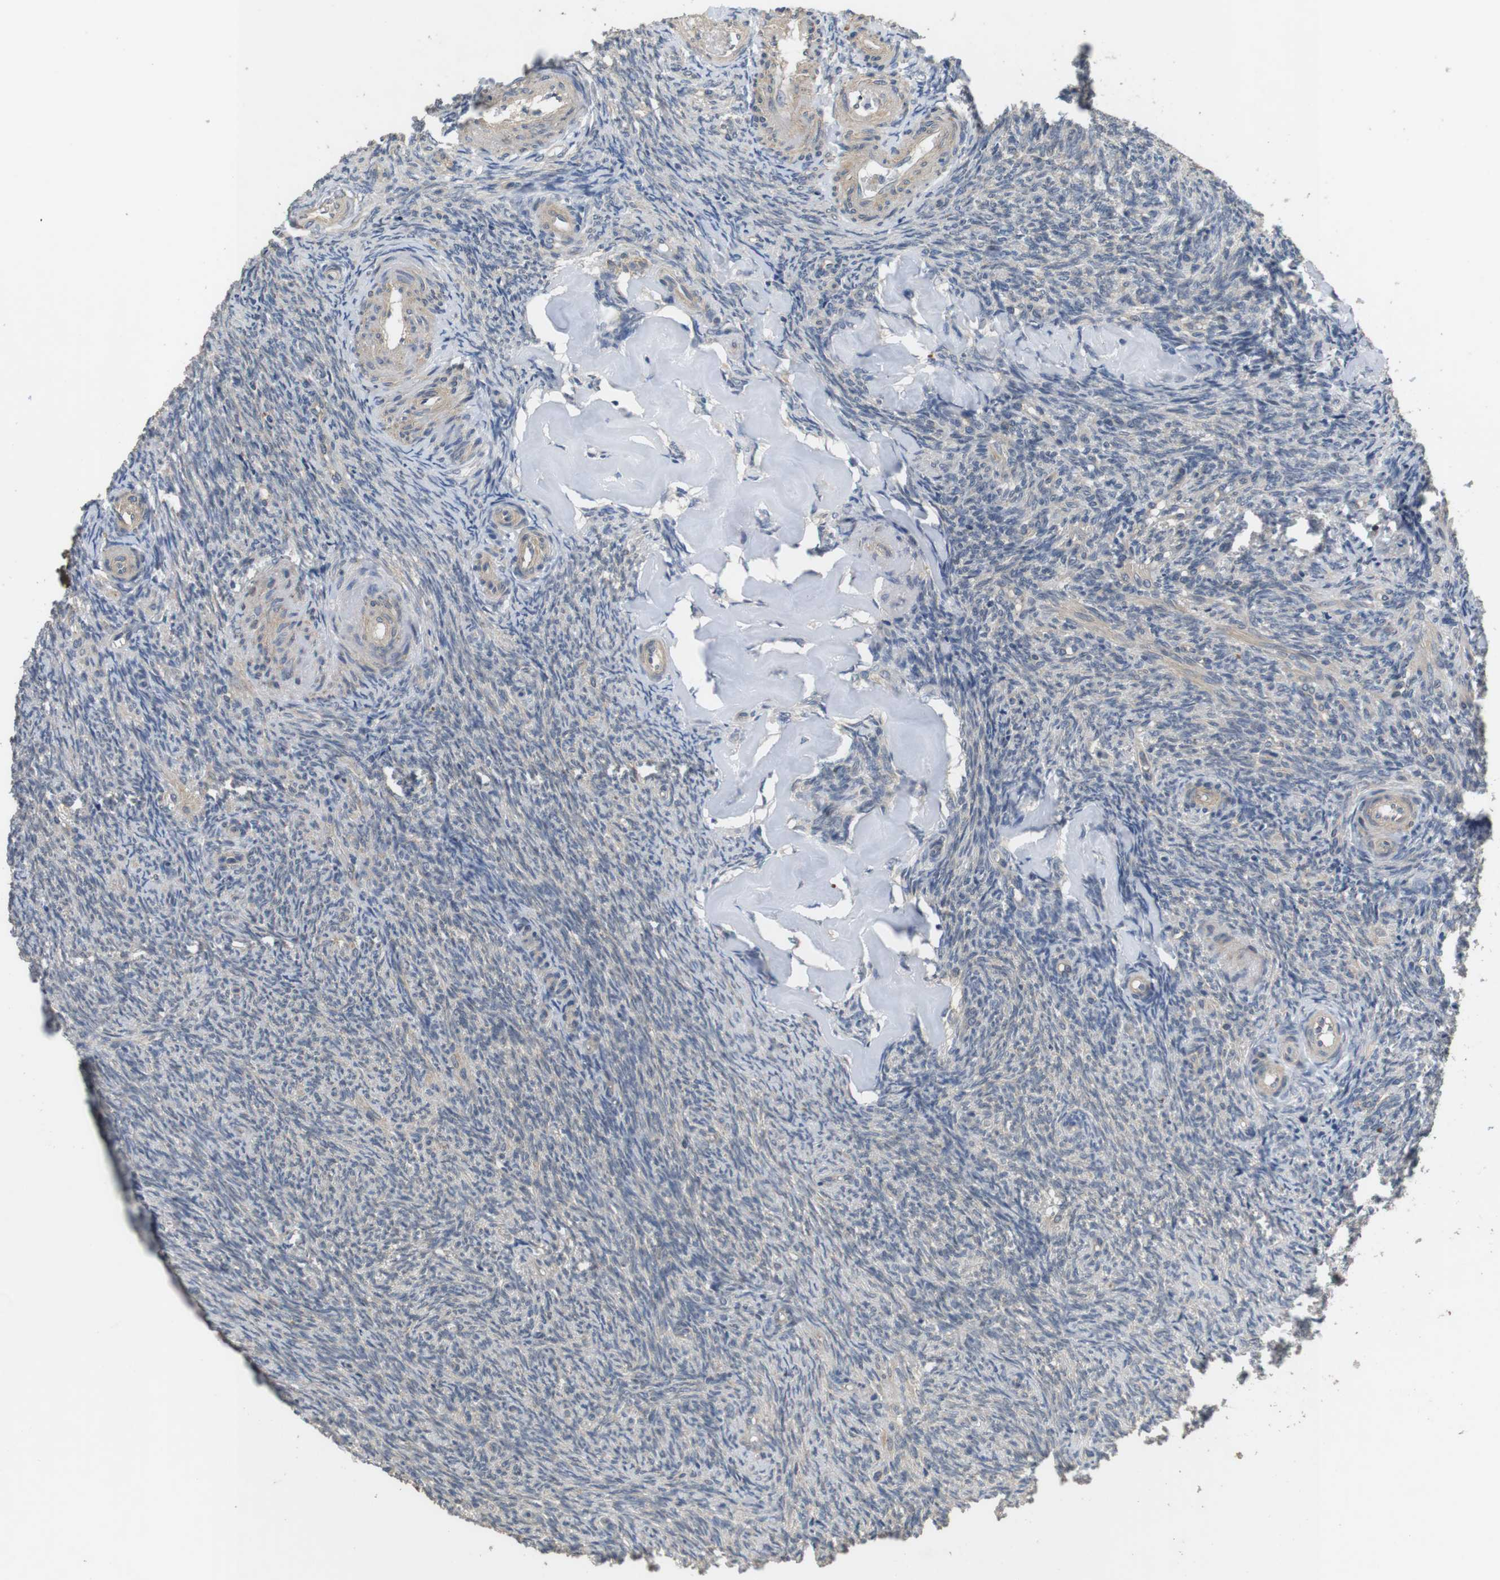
{"staining": {"intensity": "weak", "quantity": ">75%", "location": "cytoplasmic/membranous"}, "tissue": "ovary", "cell_type": "Follicle cells", "image_type": "normal", "snomed": [{"axis": "morphology", "description": "Normal tissue, NOS"}, {"axis": "topography", "description": "Ovary"}], "caption": "IHC of benign human ovary demonstrates low levels of weak cytoplasmic/membranous expression in about >75% of follicle cells.", "gene": "ADGRL3", "patient": {"sex": "female", "age": 41}}